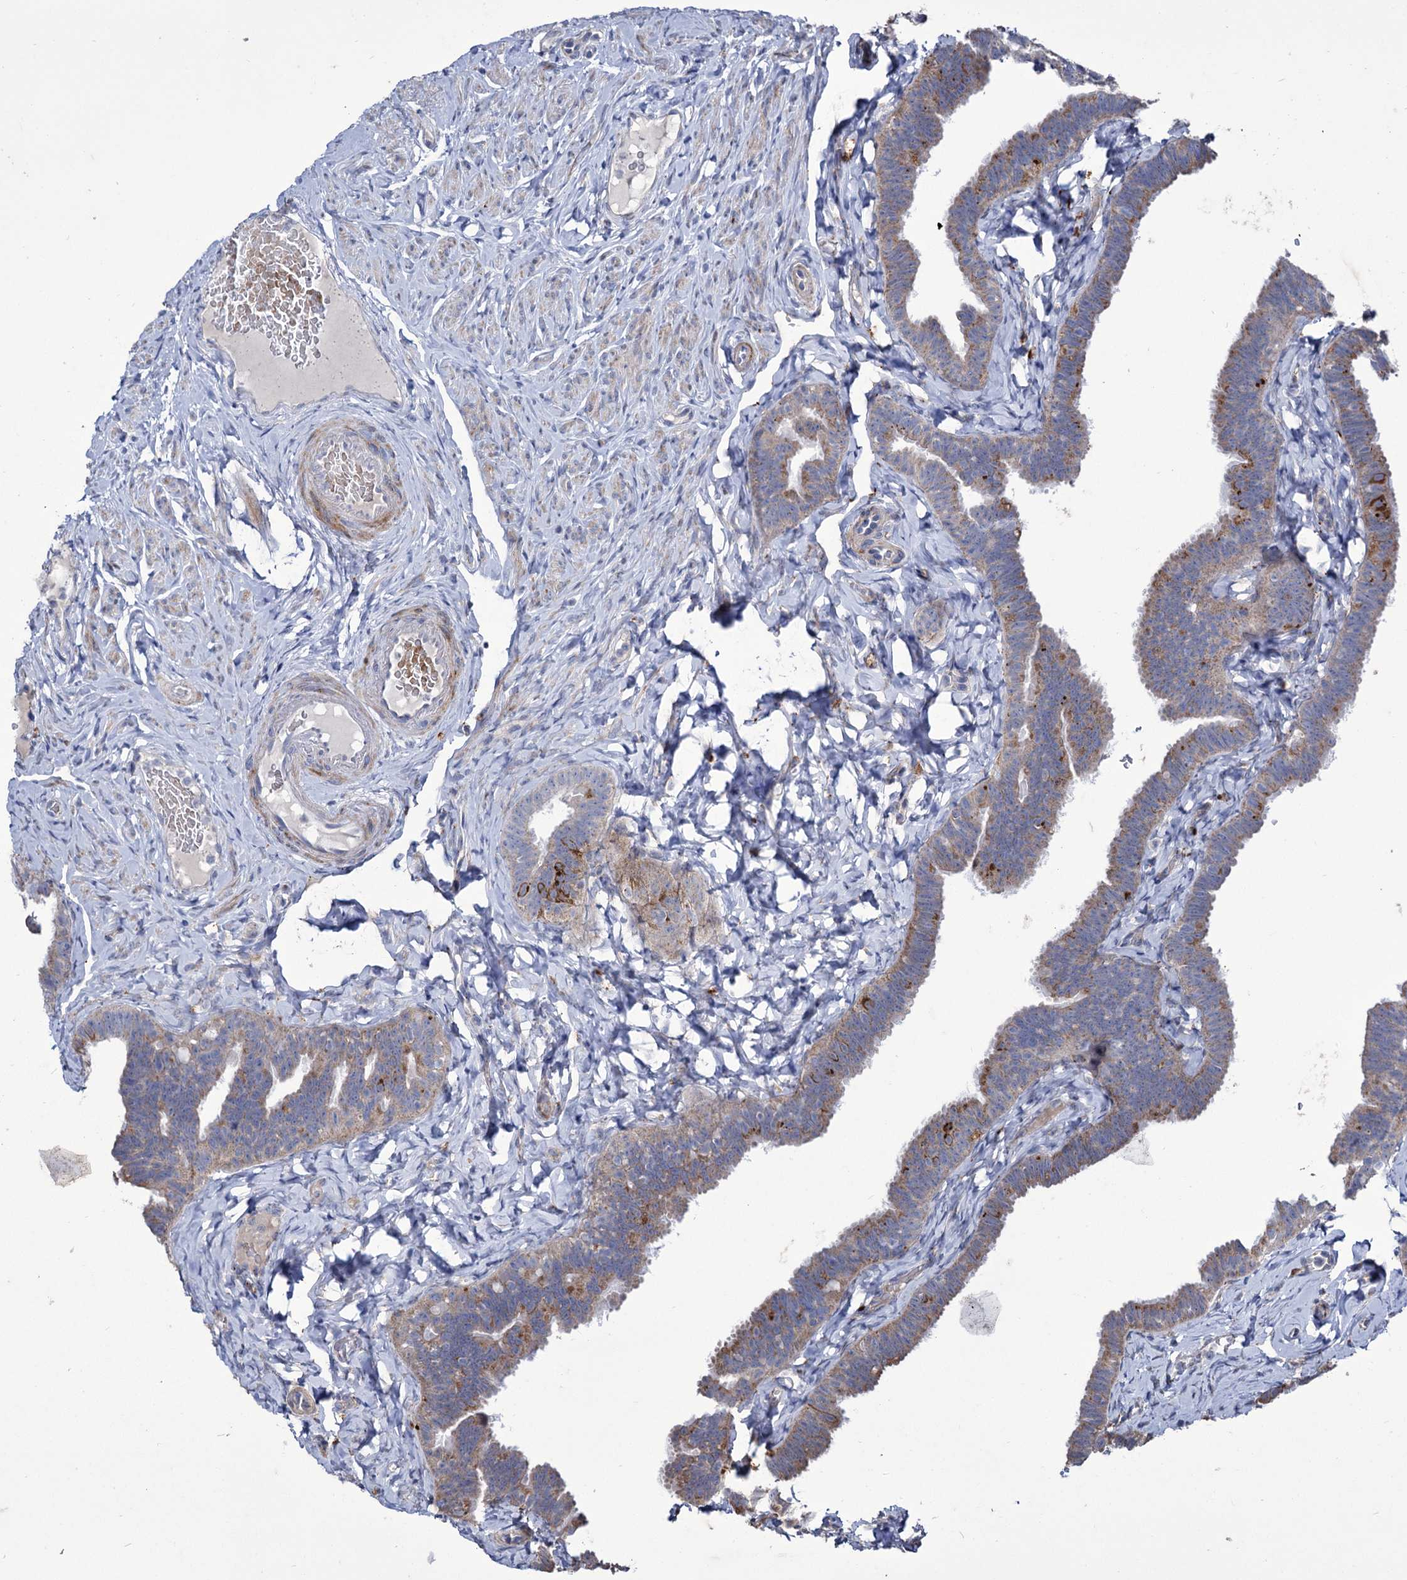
{"staining": {"intensity": "moderate", "quantity": "25%-75%", "location": "cytoplasmic/membranous"}, "tissue": "fallopian tube", "cell_type": "Glandular cells", "image_type": "normal", "snomed": [{"axis": "morphology", "description": "Normal tissue, NOS"}, {"axis": "topography", "description": "Fallopian tube"}], "caption": "Protein expression analysis of unremarkable human fallopian tube reveals moderate cytoplasmic/membranous positivity in about 25%-75% of glandular cells.", "gene": "TUBGCP5", "patient": {"sex": "female", "age": 65}}